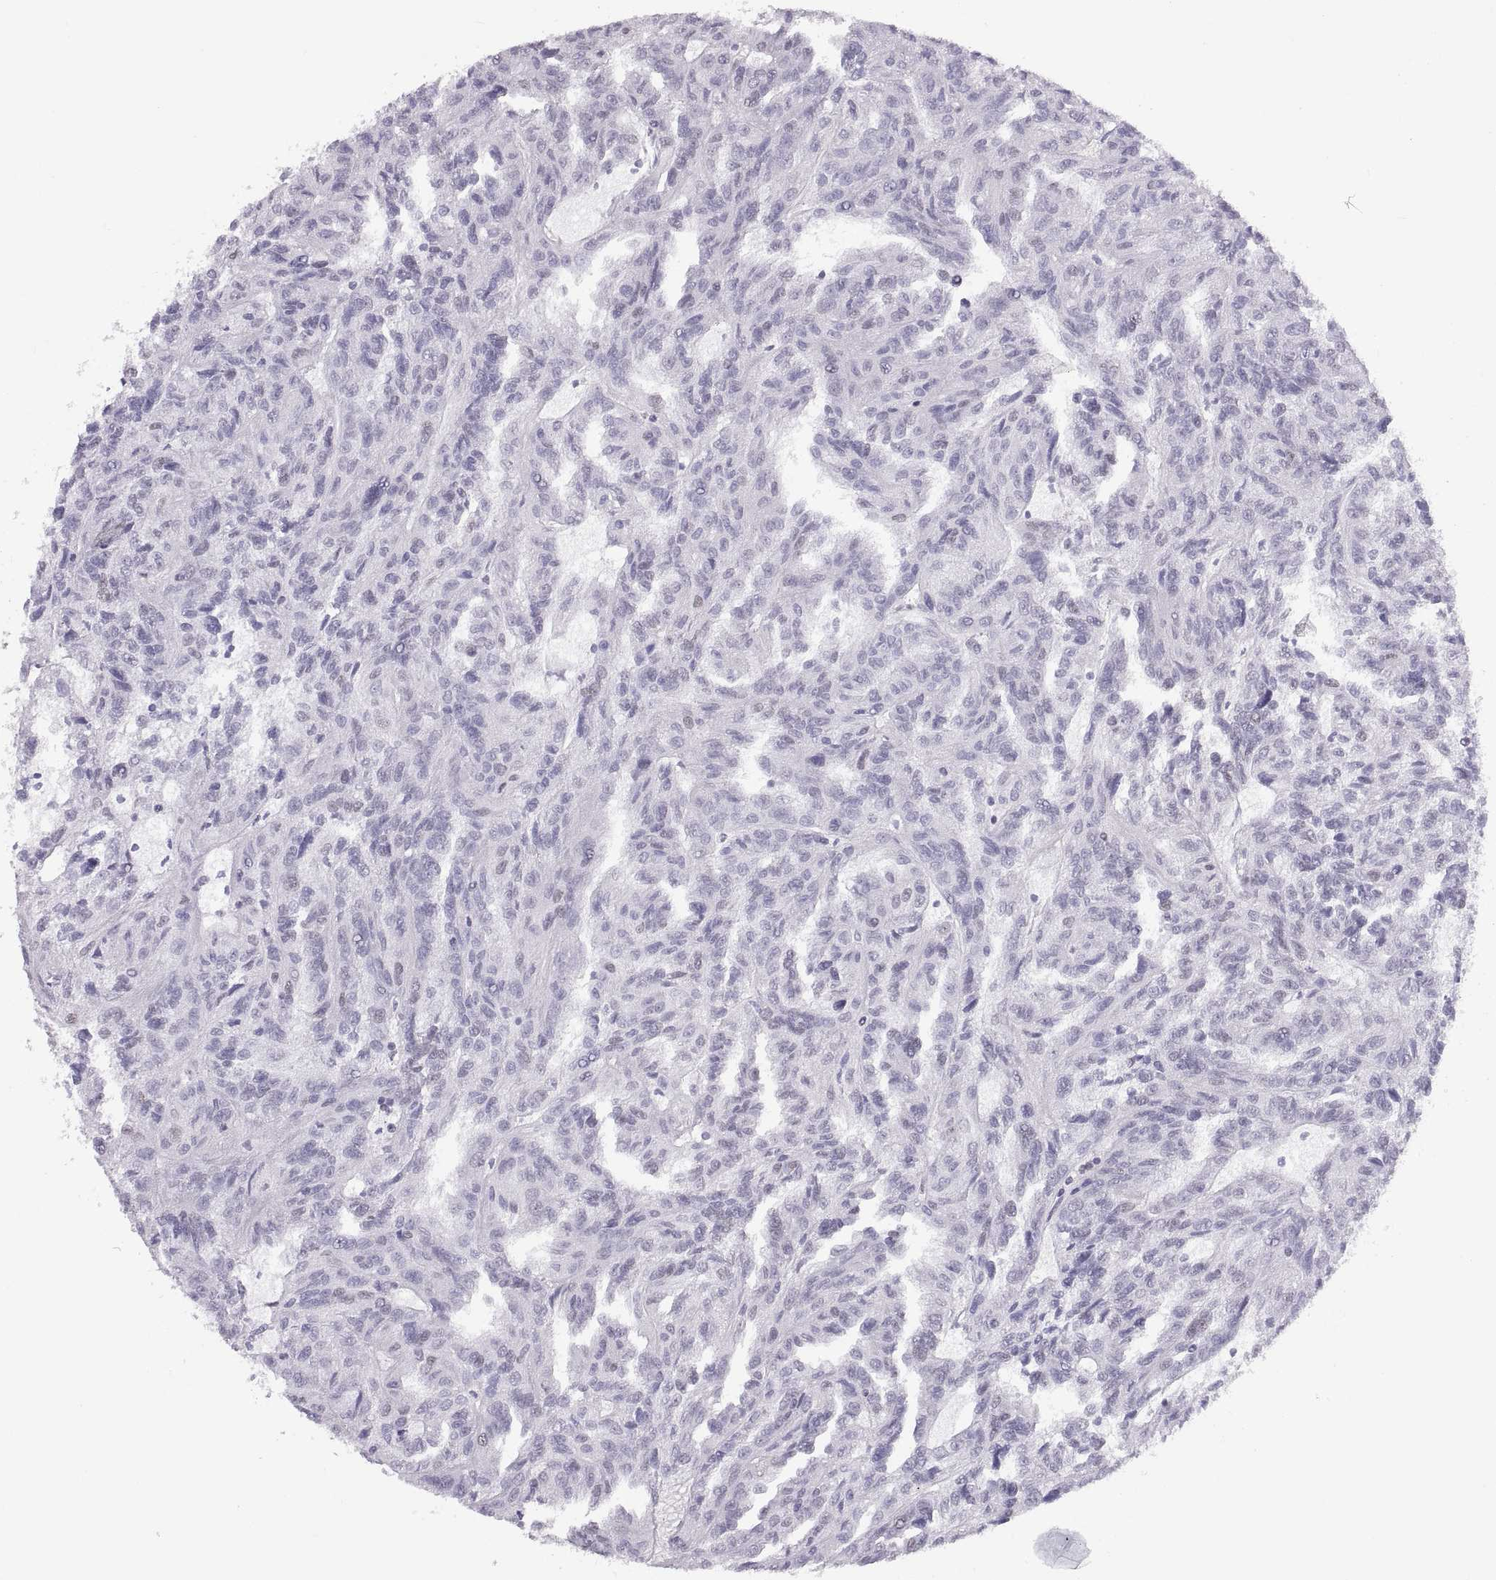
{"staining": {"intensity": "negative", "quantity": "none", "location": "none"}, "tissue": "renal cancer", "cell_type": "Tumor cells", "image_type": "cancer", "snomed": [{"axis": "morphology", "description": "Adenocarcinoma, NOS"}, {"axis": "topography", "description": "Kidney"}], "caption": "Tumor cells are negative for brown protein staining in renal cancer (adenocarcinoma).", "gene": "CARTPT", "patient": {"sex": "male", "age": 79}}